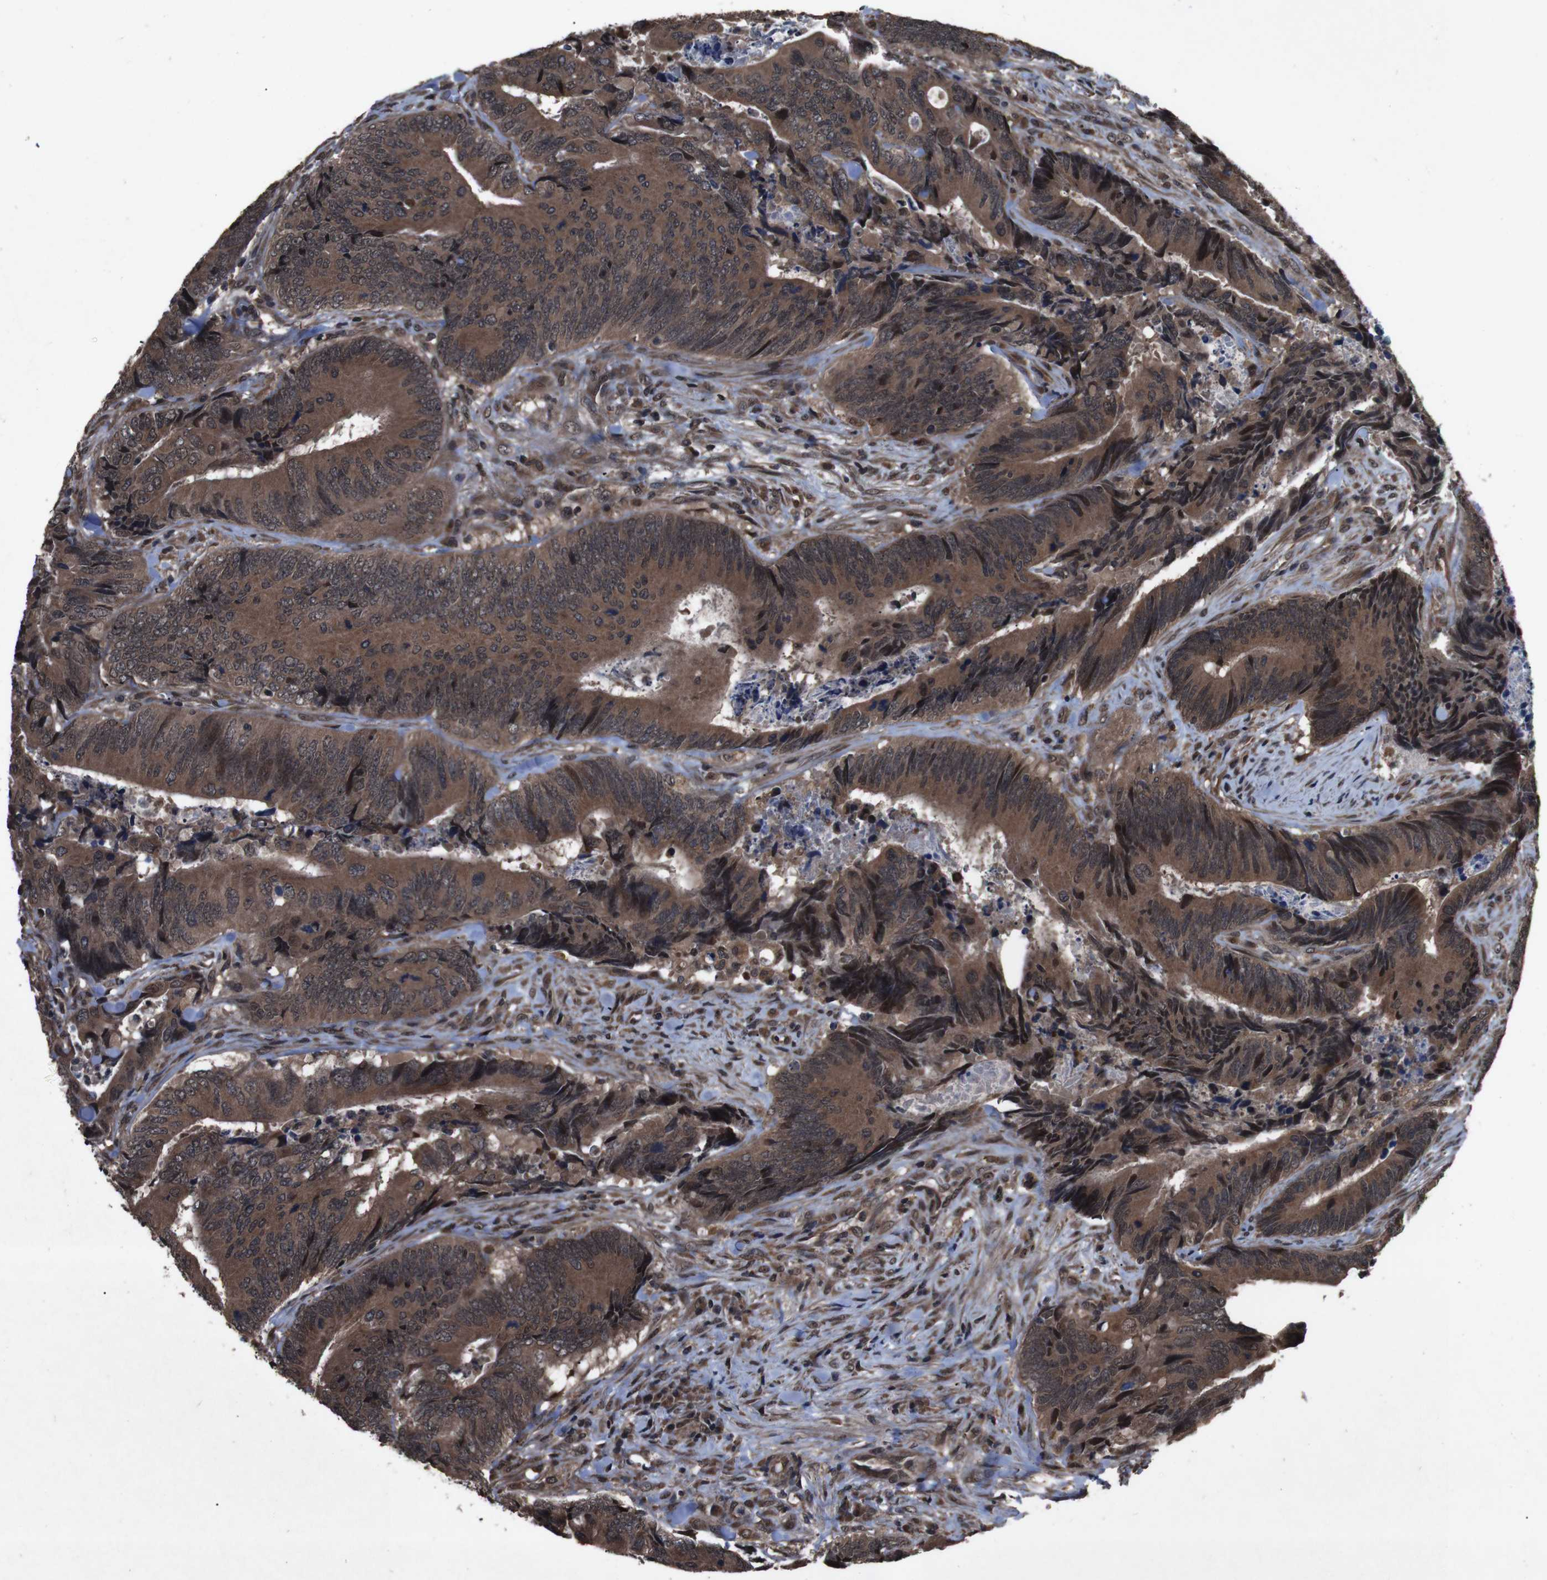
{"staining": {"intensity": "moderate", "quantity": ">75%", "location": "cytoplasmic/membranous"}, "tissue": "colorectal cancer", "cell_type": "Tumor cells", "image_type": "cancer", "snomed": [{"axis": "morphology", "description": "Normal tissue, NOS"}, {"axis": "morphology", "description": "Adenocarcinoma, NOS"}, {"axis": "topography", "description": "Colon"}], "caption": "Protein expression analysis of human colorectal adenocarcinoma reveals moderate cytoplasmic/membranous positivity in approximately >75% of tumor cells.", "gene": "SOCS1", "patient": {"sex": "male", "age": 56}}